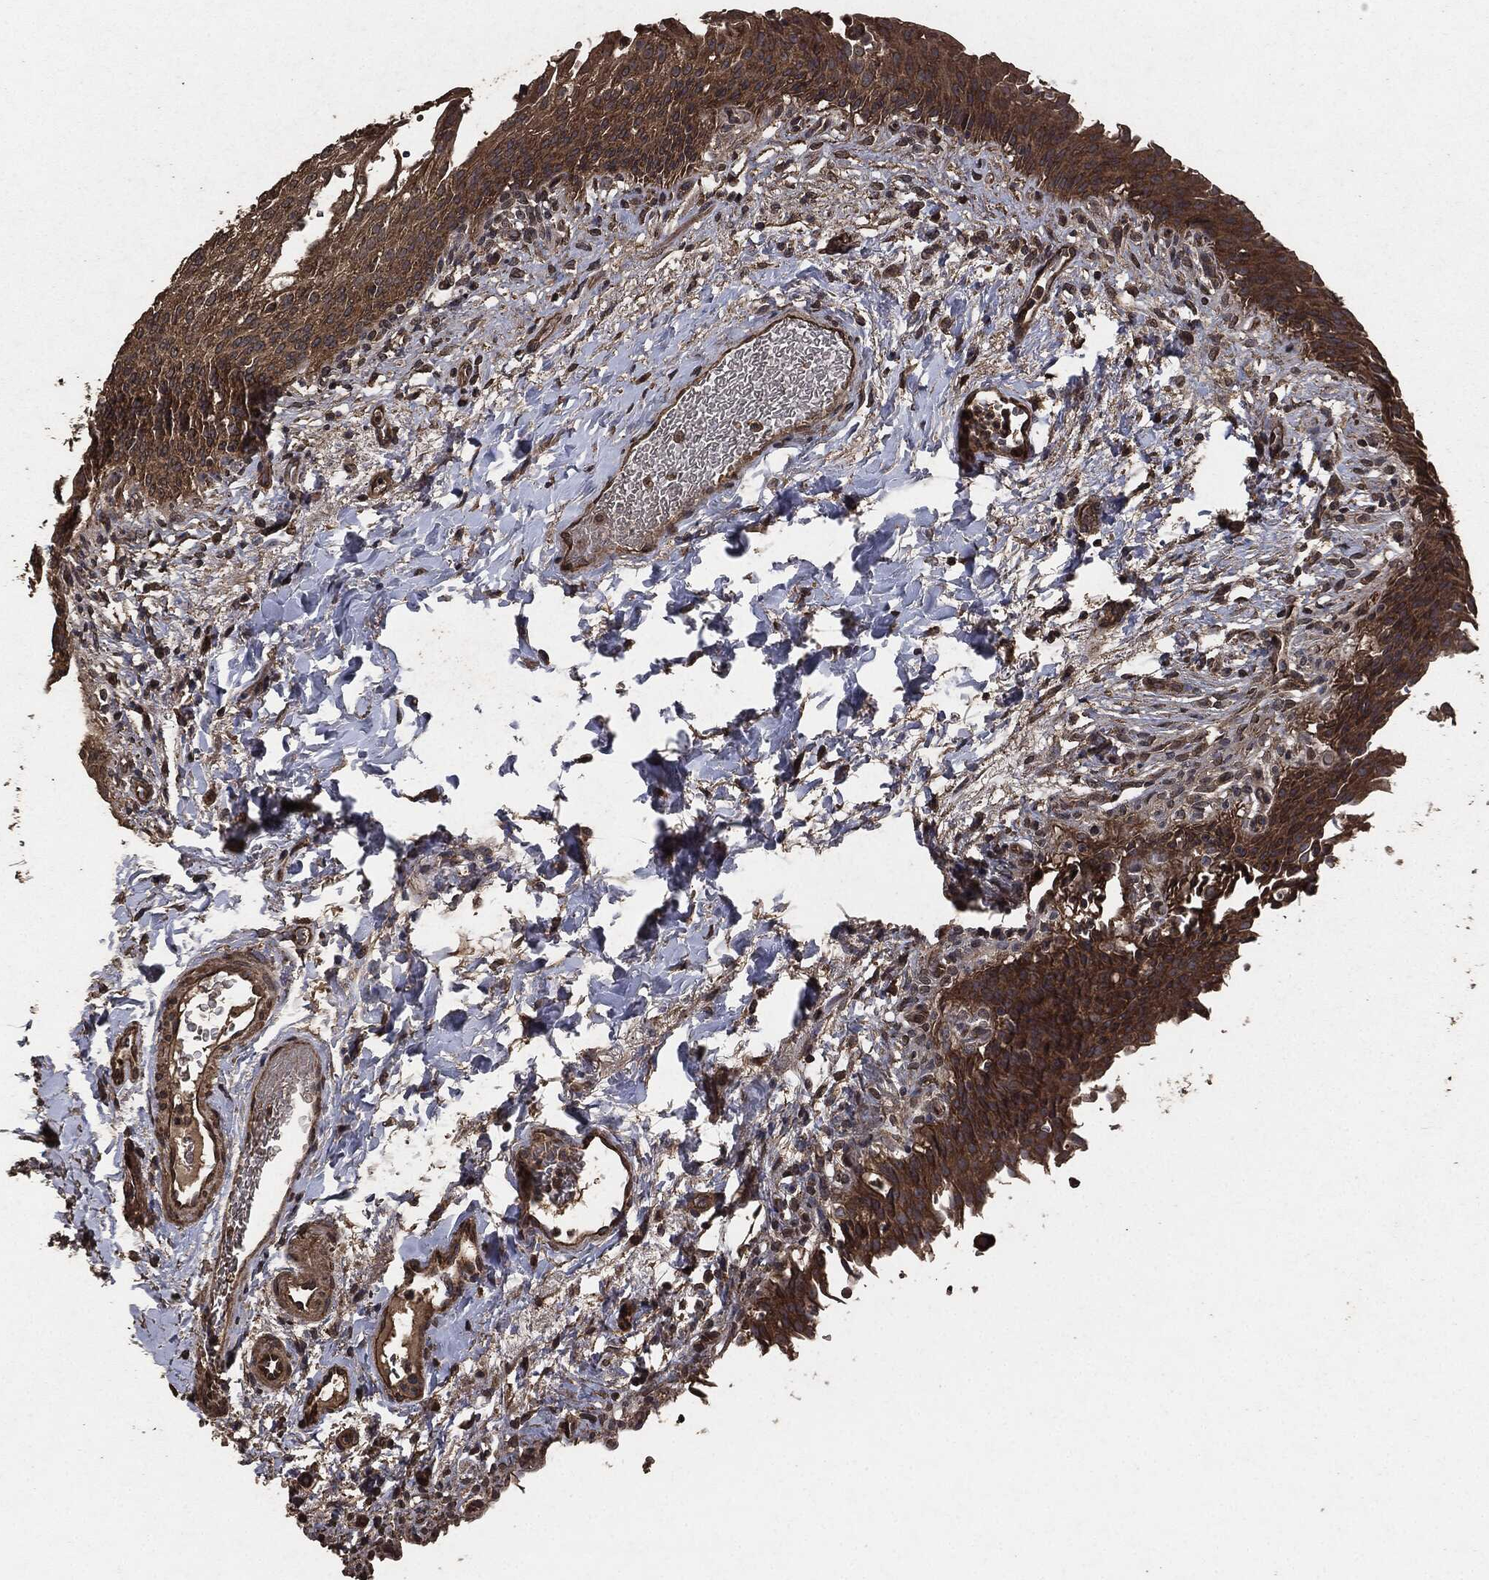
{"staining": {"intensity": "moderate", "quantity": ">75%", "location": "cytoplasmic/membranous"}, "tissue": "urinary bladder", "cell_type": "Urothelial cells", "image_type": "normal", "snomed": [{"axis": "morphology", "description": "Normal tissue, NOS"}, {"axis": "topography", "description": "Urinary bladder"}], "caption": "Immunohistochemistry histopathology image of unremarkable urinary bladder stained for a protein (brown), which demonstrates medium levels of moderate cytoplasmic/membranous expression in approximately >75% of urothelial cells.", "gene": "AKT1S1", "patient": {"sex": "female", "age": 60}}